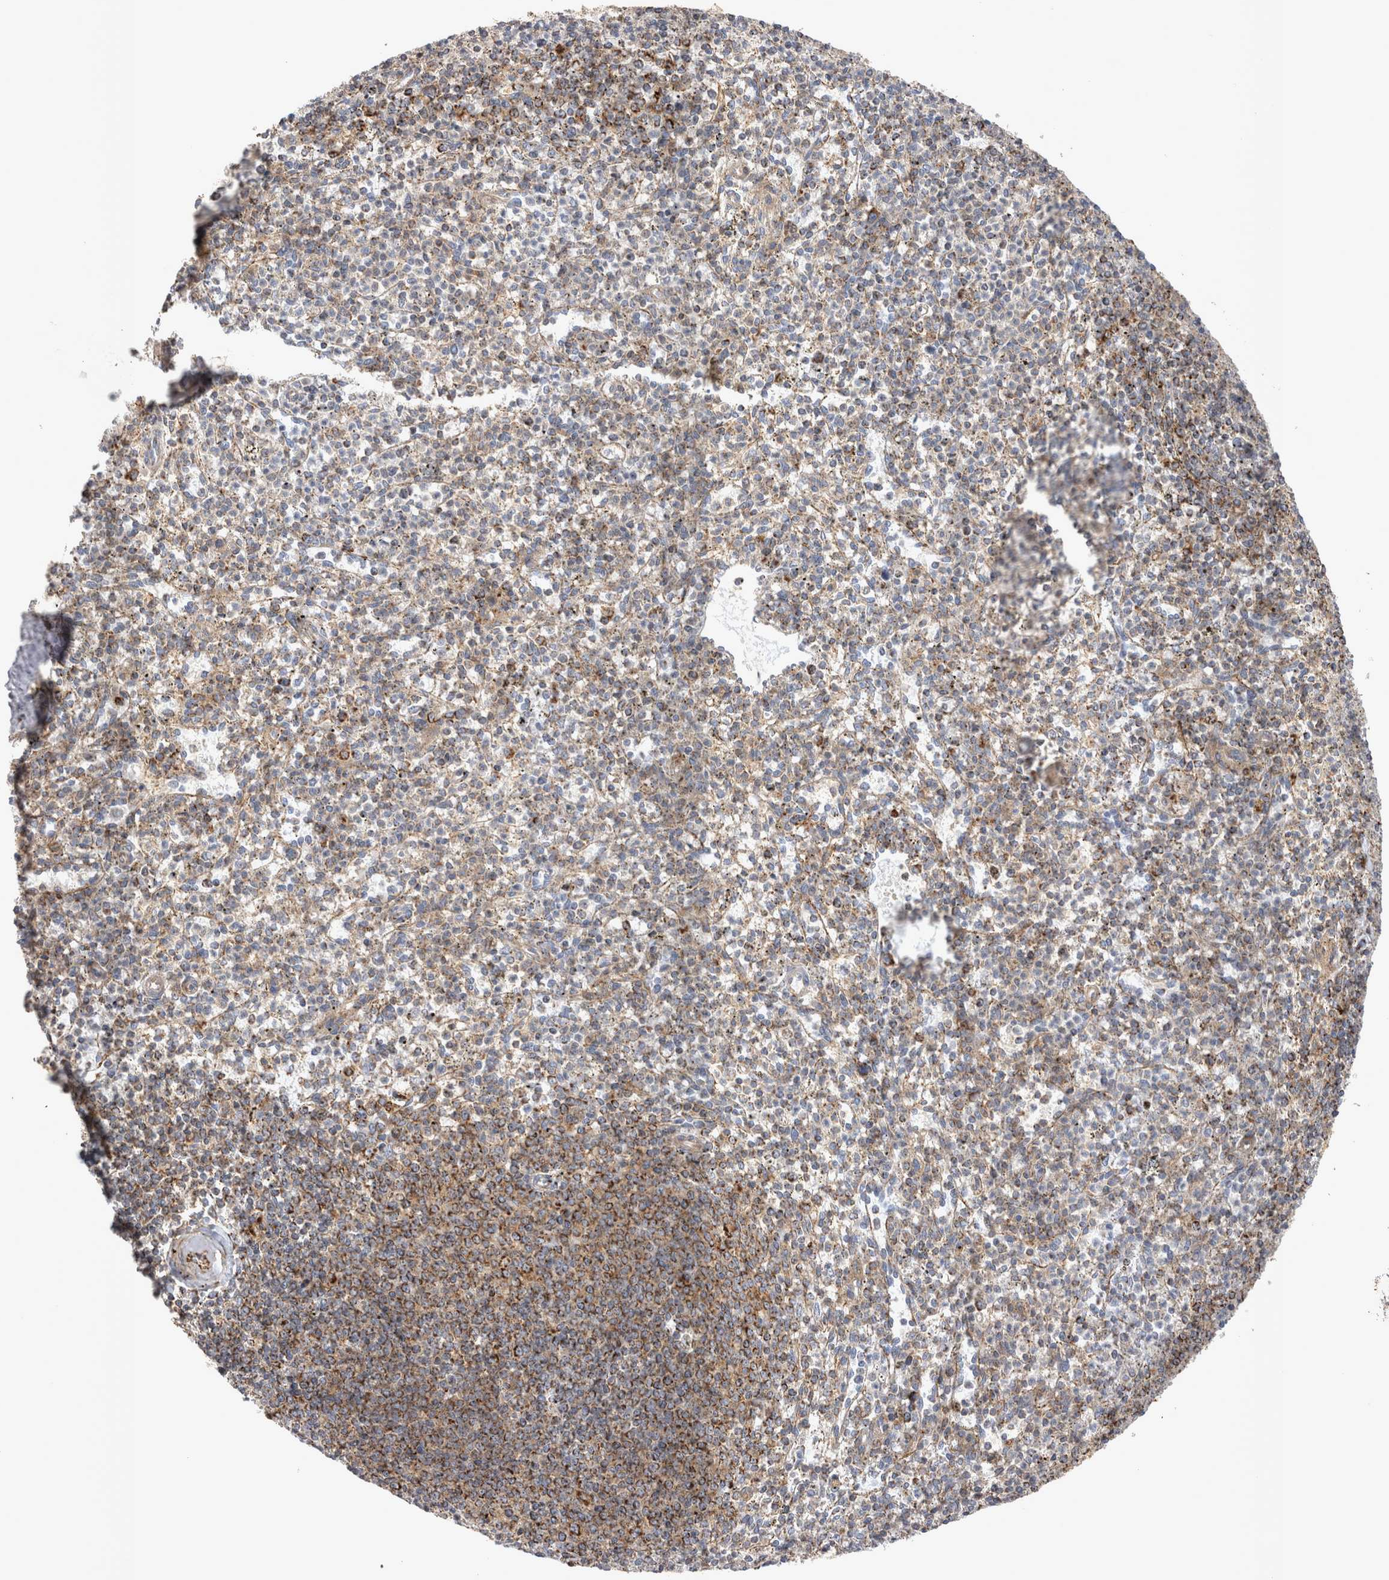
{"staining": {"intensity": "negative", "quantity": "none", "location": "none"}, "tissue": "spleen", "cell_type": "Cells in red pulp", "image_type": "normal", "snomed": [{"axis": "morphology", "description": "Normal tissue, NOS"}, {"axis": "topography", "description": "Spleen"}], "caption": "A photomicrograph of spleen stained for a protein reveals no brown staining in cells in red pulp. (Brightfield microscopy of DAB immunohistochemistry at high magnification).", "gene": "TSPOAP1", "patient": {"sex": "male", "age": 72}}